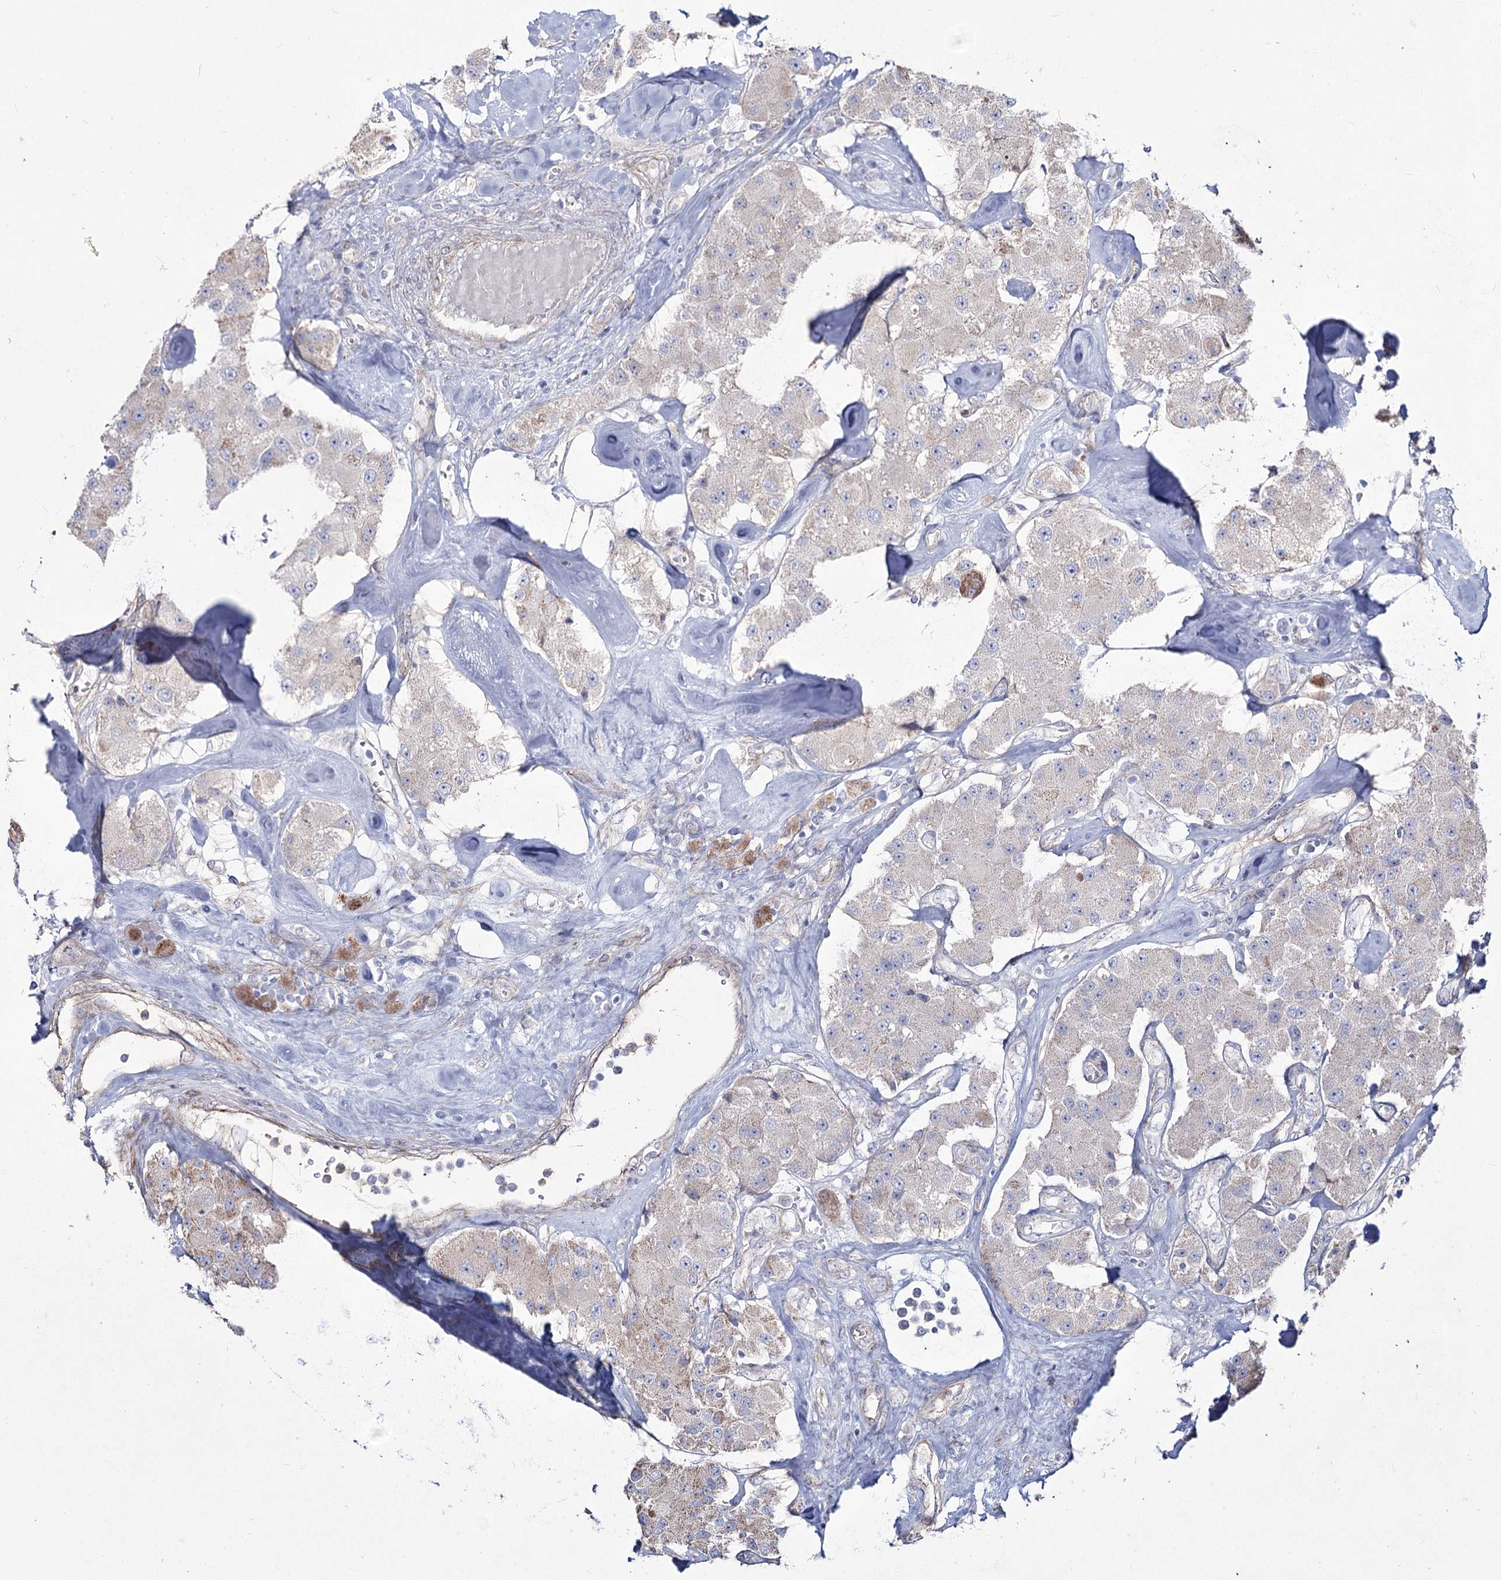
{"staining": {"intensity": "weak", "quantity": "<25%", "location": "cytoplasmic/membranous"}, "tissue": "carcinoid", "cell_type": "Tumor cells", "image_type": "cancer", "snomed": [{"axis": "morphology", "description": "Carcinoid, malignant, NOS"}, {"axis": "topography", "description": "Pancreas"}], "caption": "Immunohistochemistry histopathology image of human carcinoid (malignant) stained for a protein (brown), which demonstrates no positivity in tumor cells.", "gene": "ME3", "patient": {"sex": "male", "age": 41}}